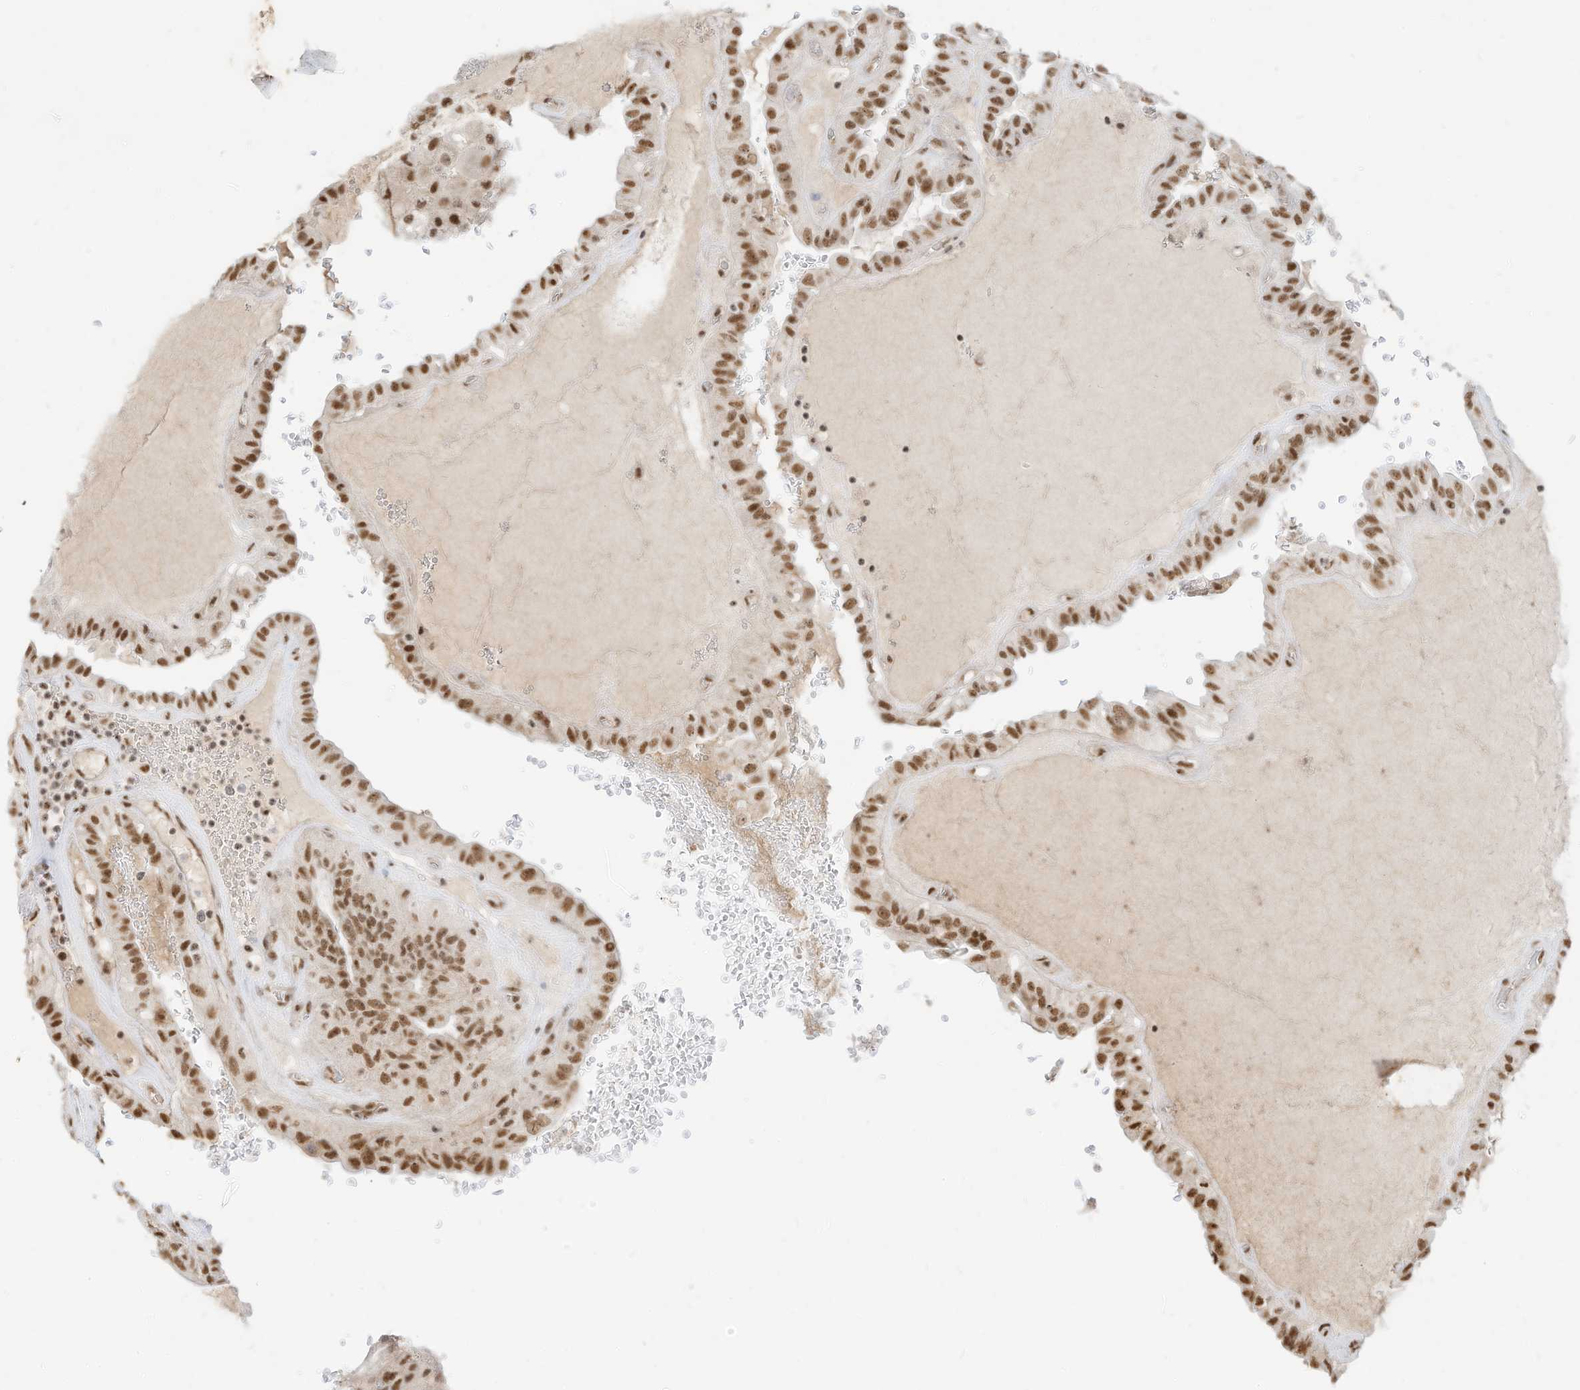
{"staining": {"intensity": "moderate", "quantity": ">75%", "location": "nuclear"}, "tissue": "thyroid cancer", "cell_type": "Tumor cells", "image_type": "cancer", "snomed": [{"axis": "morphology", "description": "Papillary adenocarcinoma, NOS"}, {"axis": "topography", "description": "Thyroid gland"}], "caption": "Thyroid cancer tissue shows moderate nuclear staining in about >75% of tumor cells", "gene": "NHSL1", "patient": {"sex": "male", "age": 77}}